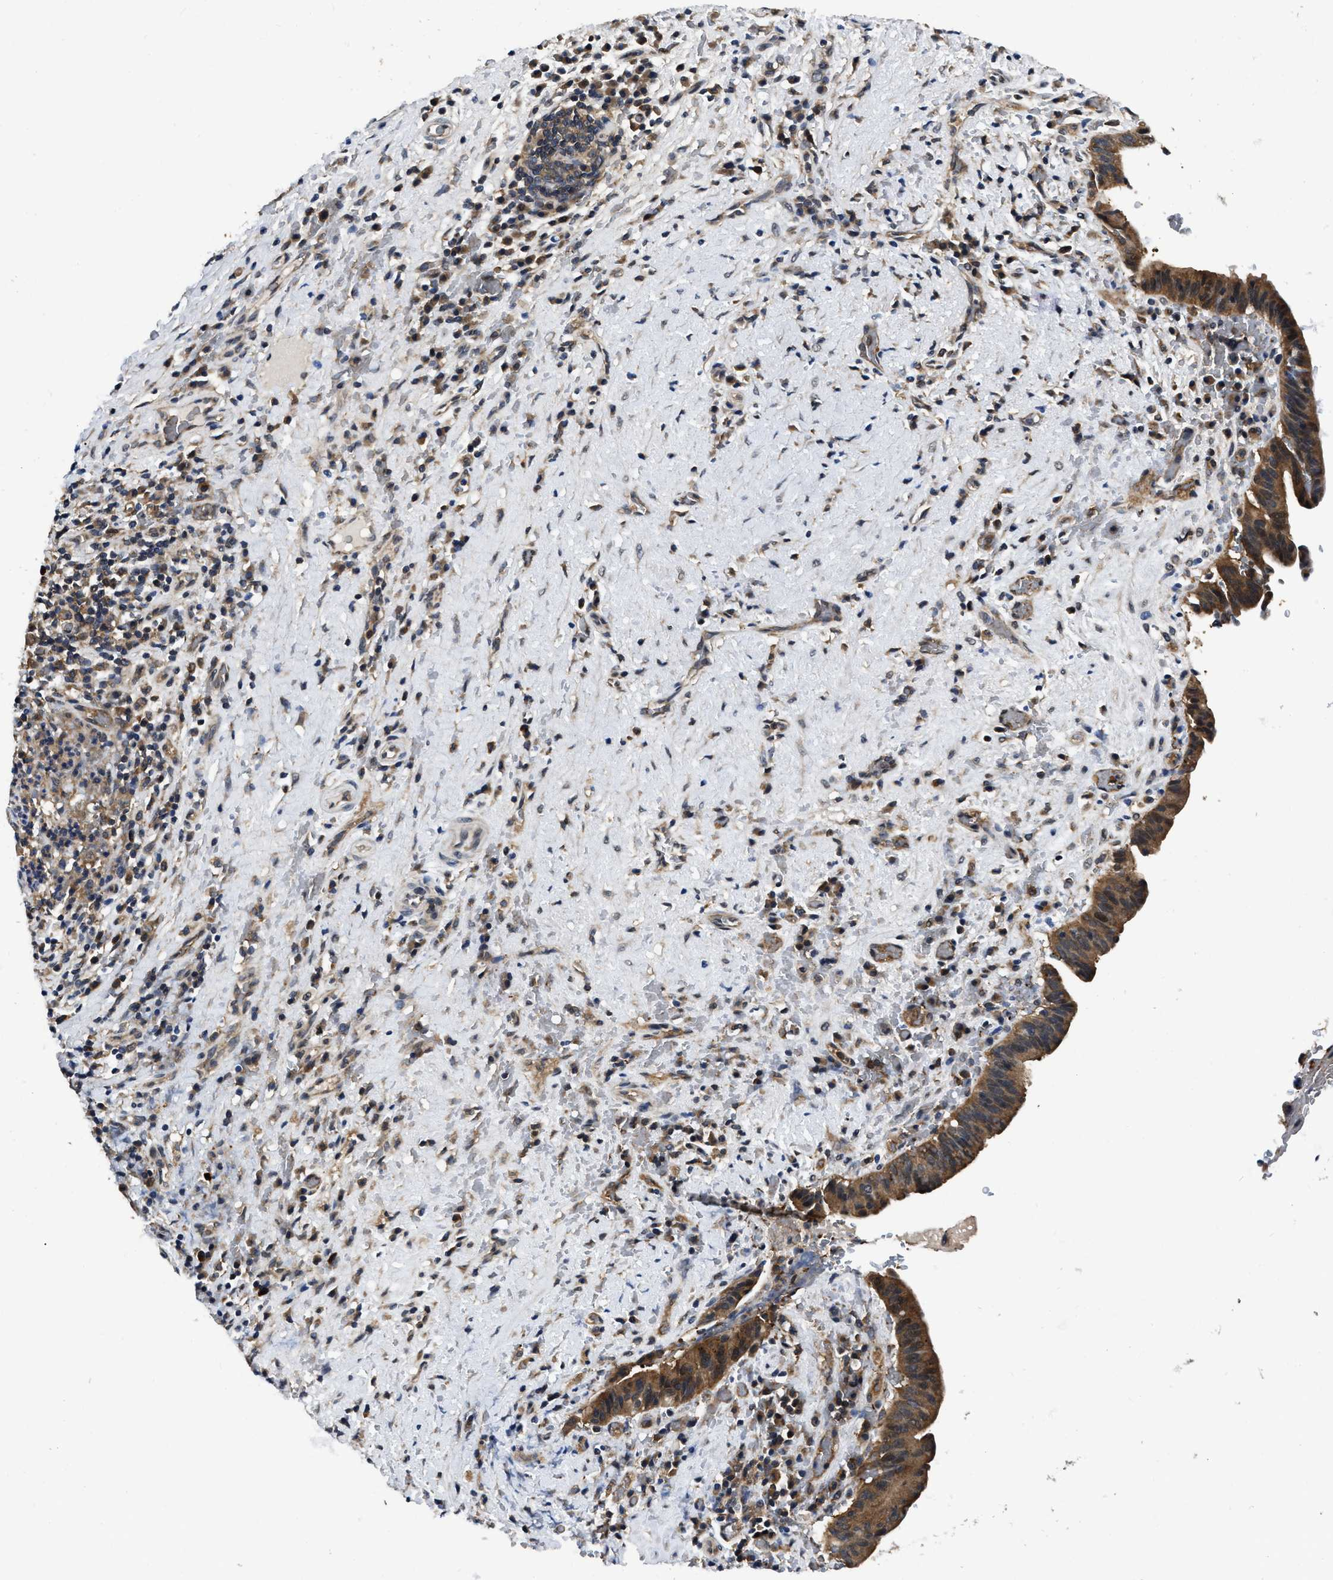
{"staining": {"intensity": "moderate", "quantity": ">75%", "location": "cytoplasmic/membranous"}, "tissue": "liver cancer", "cell_type": "Tumor cells", "image_type": "cancer", "snomed": [{"axis": "morphology", "description": "Cholangiocarcinoma"}, {"axis": "topography", "description": "Liver"}], "caption": "Protein staining of cholangiocarcinoma (liver) tissue demonstrates moderate cytoplasmic/membranous positivity in approximately >75% of tumor cells. Nuclei are stained in blue.", "gene": "GET4", "patient": {"sex": "male", "age": 59}}